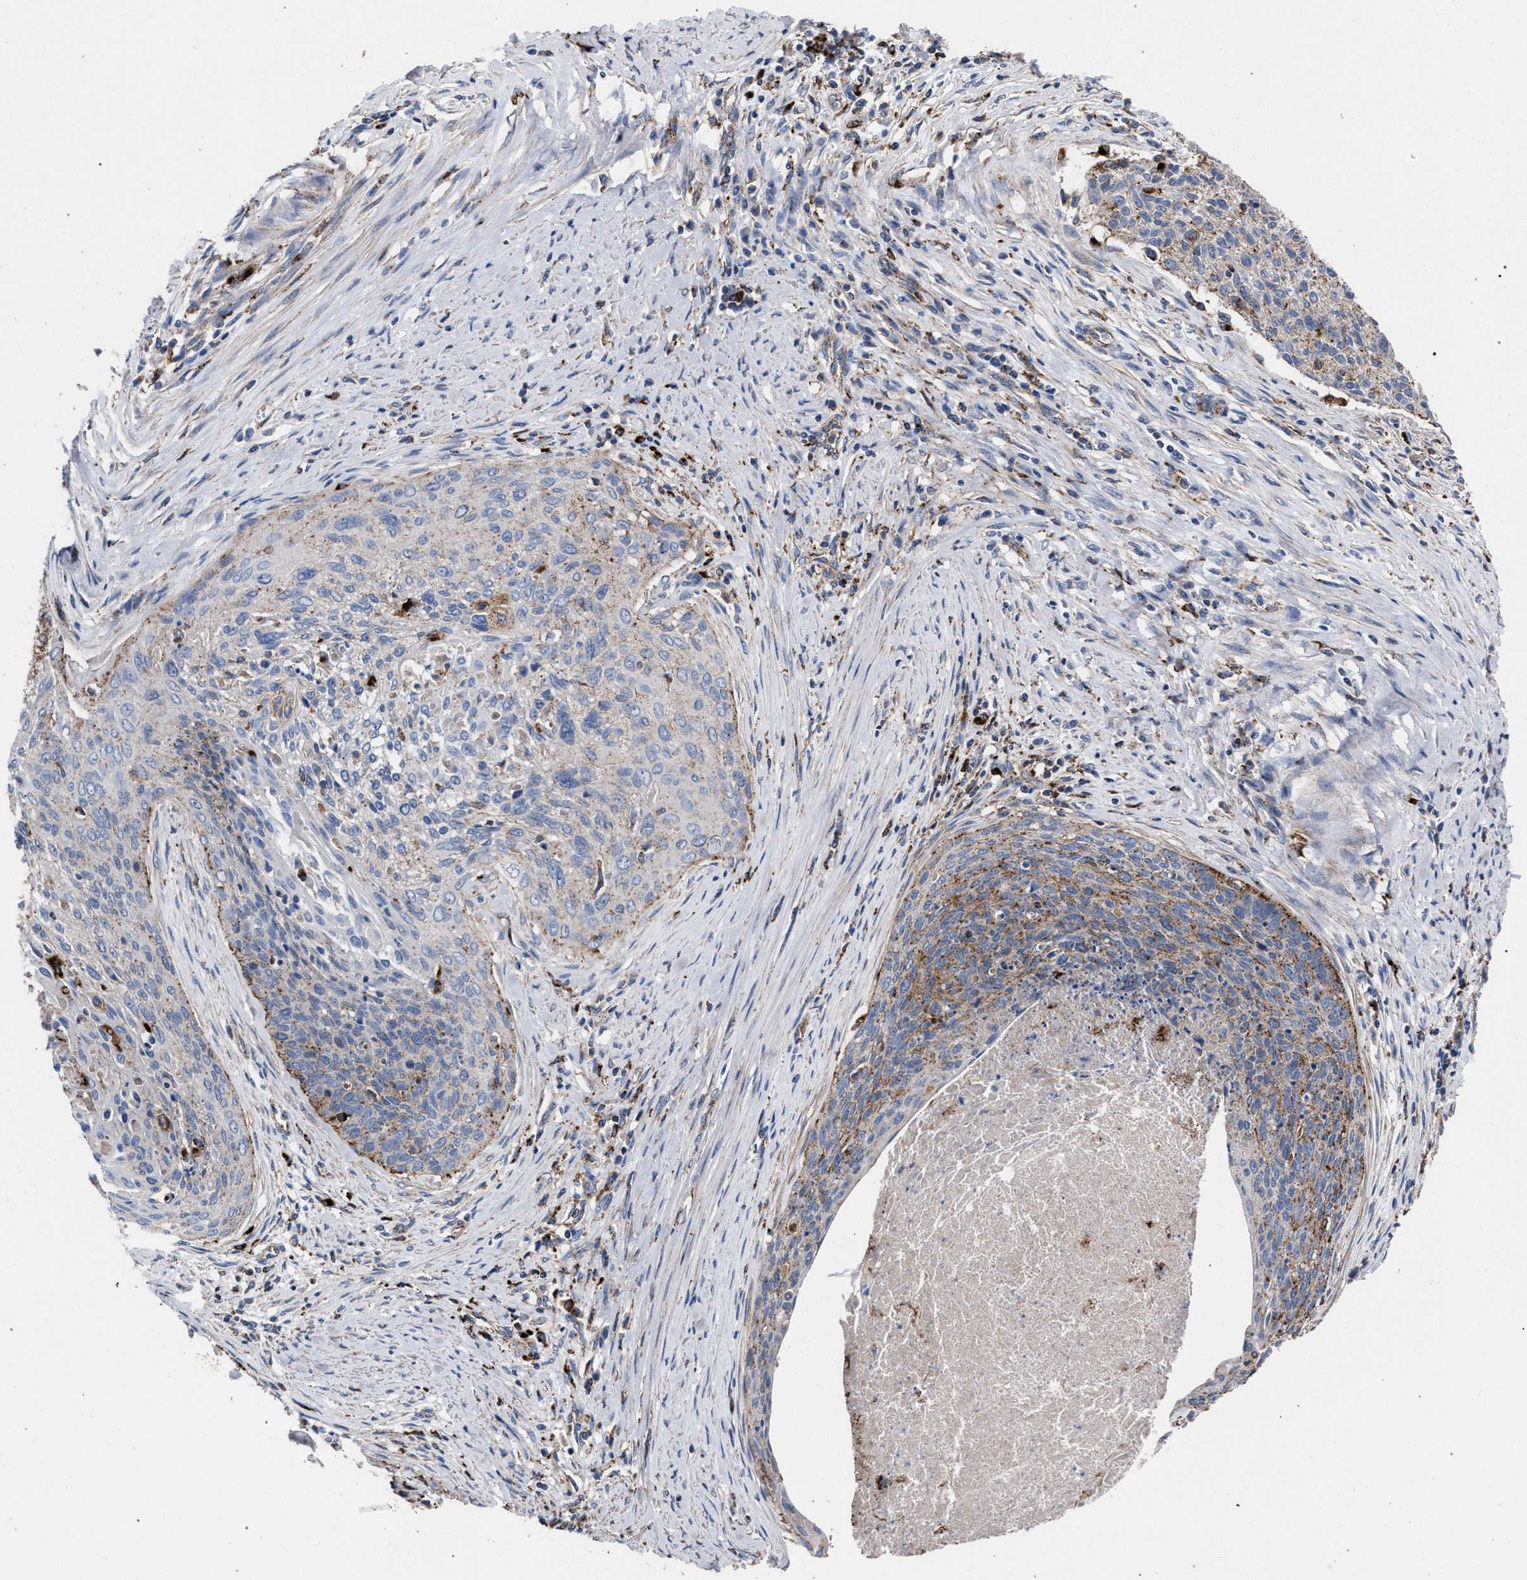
{"staining": {"intensity": "moderate", "quantity": "25%-75%", "location": "cytoplasmic/membranous"}, "tissue": "cervical cancer", "cell_type": "Tumor cells", "image_type": "cancer", "snomed": [{"axis": "morphology", "description": "Squamous cell carcinoma, NOS"}, {"axis": "topography", "description": "Cervix"}], "caption": "Protein expression analysis of cervical squamous cell carcinoma exhibits moderate cytoplasmic/membranous positivity in approximately 25%-75% of tumor cells.", "gene": "PPT1", "patient": {"sex": "female", "age": 55}}